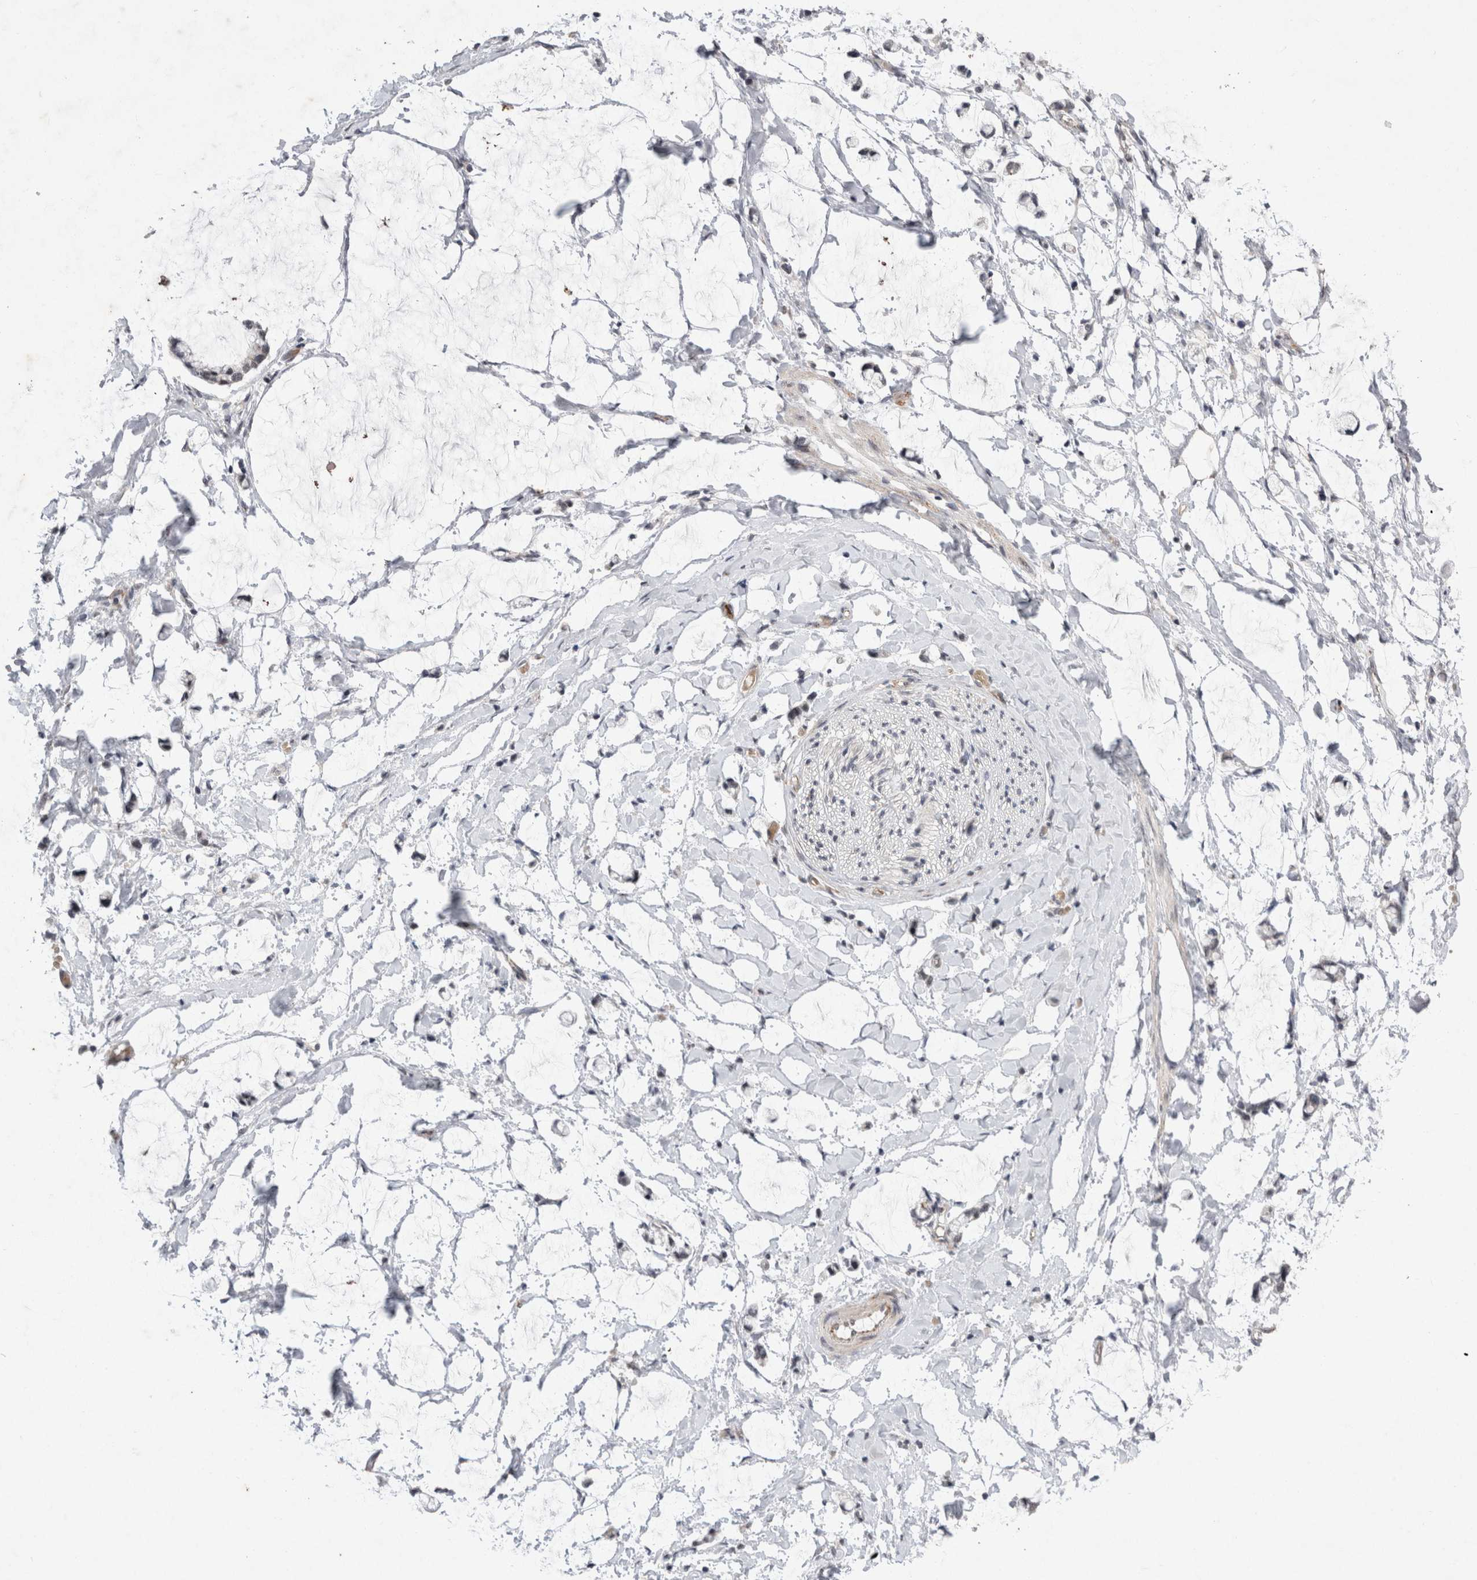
{"staining": {"intensity": "moderate", "quantity": ">75%", "location": "cytoplasmic/membranous,nuclear"}, "tissue": "adipose tissue", "cell_type": "Adipocytes", "image_type": "normal", "snomed": [{"axis": "morphology", "description": "Normal tissue, NOS"}, {"axis": "morphology", "description": "Adenocarcinoma, NOS"}, {"axis": "topography", "description": "Colon"}, {"axis": "topography", "description": "Peripheral nerve tissue"}], "caption": "About >75% of adipocytes in benign adipose tissue show moderate cytoplasmic/membranous,nuclear protein staining as visualized by brown immunohistochemical staining.", "gene": "STK11", "patient": {"sex": "male", "age": 14}}